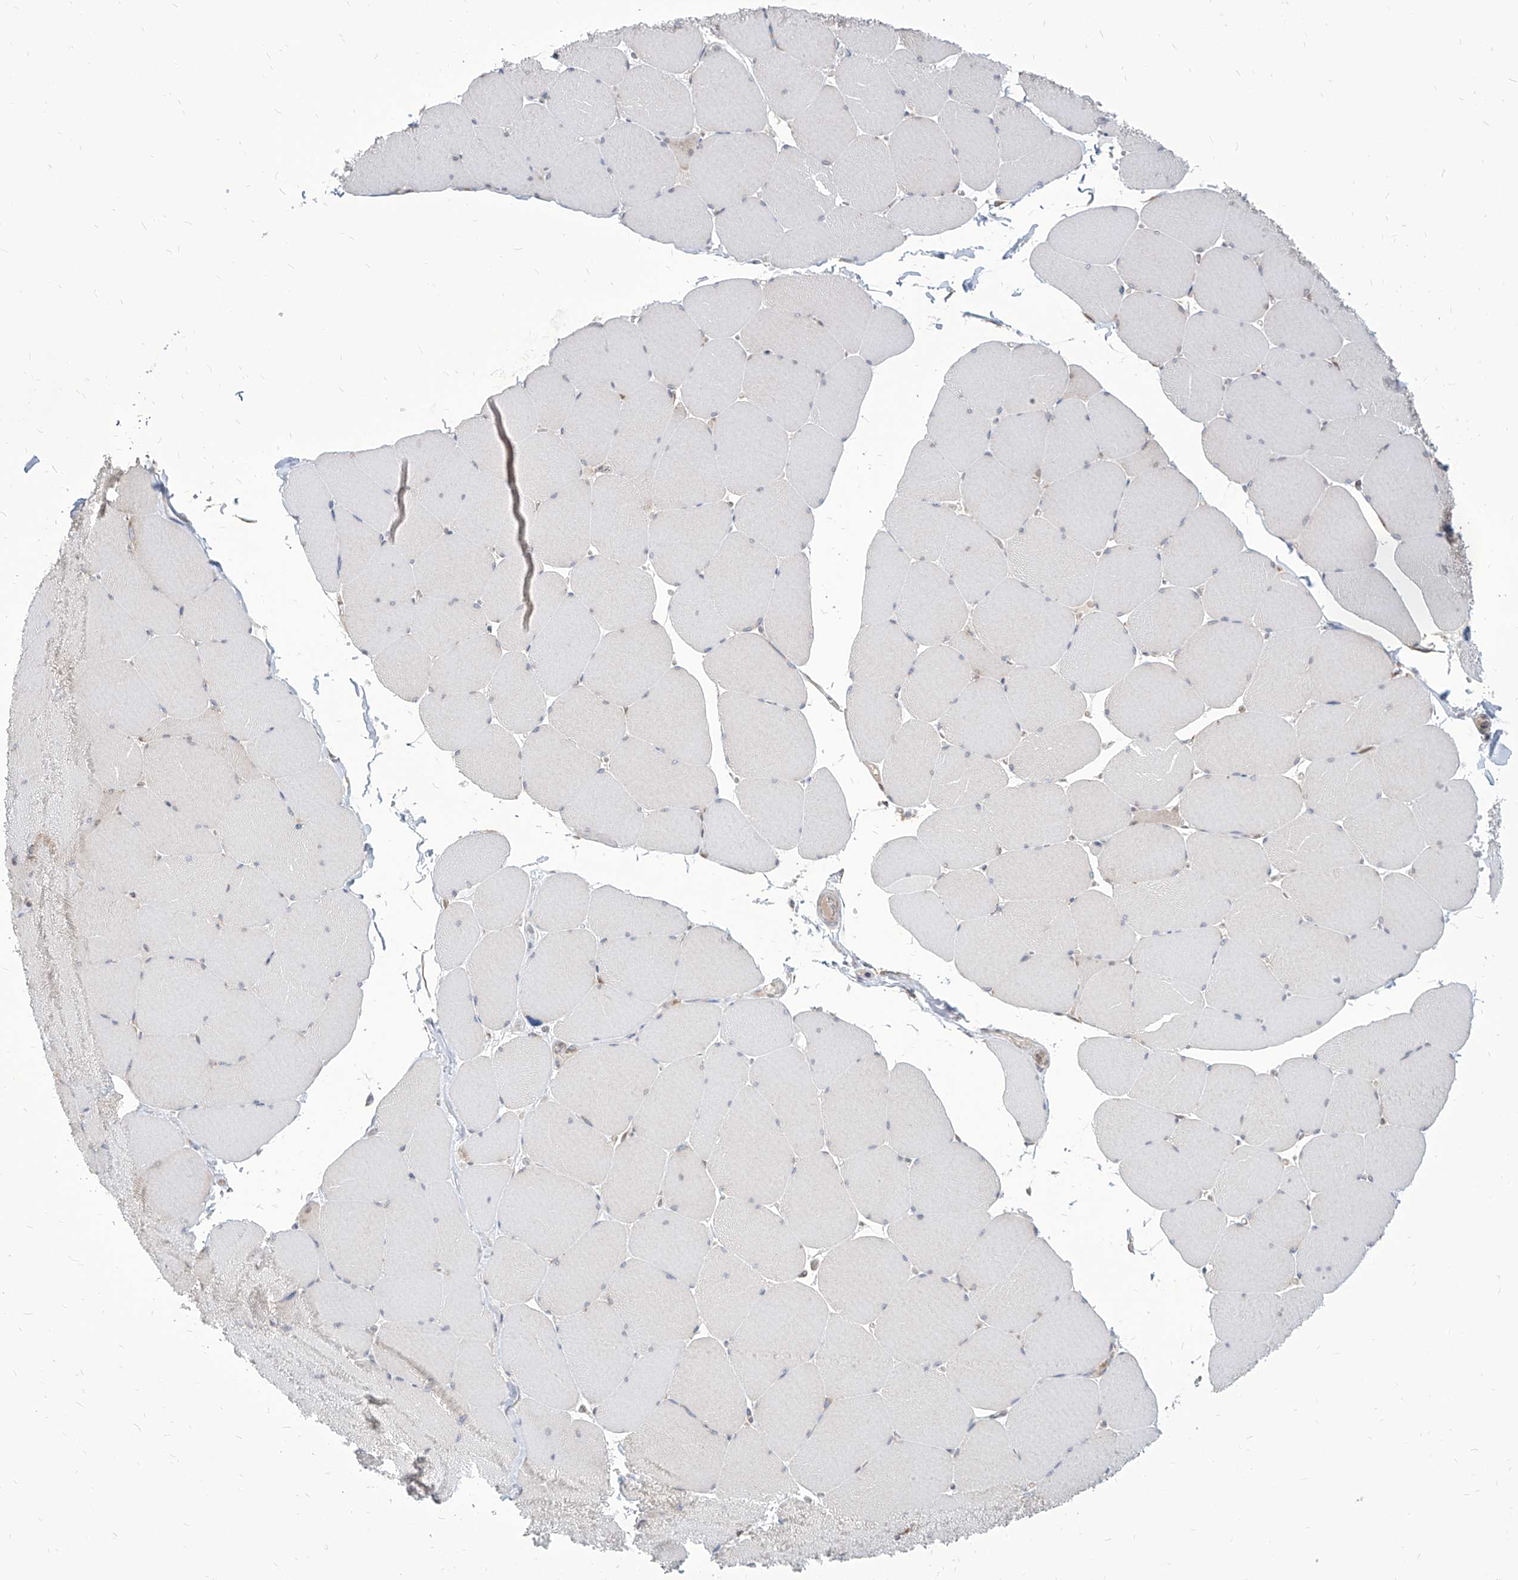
{"staining": {"intensity": "weak", "quantity": "<25%", "location": "cytoplasmic/membranous"}, "tissue": "skeletal muscle", "cell_type": "Myocytes", "image_type": "normal", "snomed": [{"axis": "morphology", "description": "Normal tissue, NOS"}, {"axis": "topography", "description": "Skeletal muscle"}, {"axis": "topography", "description": "Head-Neck"}], "caption": "Myocytes show no significant expression in unremarkable skeletal muscle. The staining was performed using DAB to visualize the protein expression in brown, while the nuclei were stained in blue with hematoxylin (Magnification: 20x).", "gene": "FAM83B", "patient": {"sex": "male", "age": 66}}